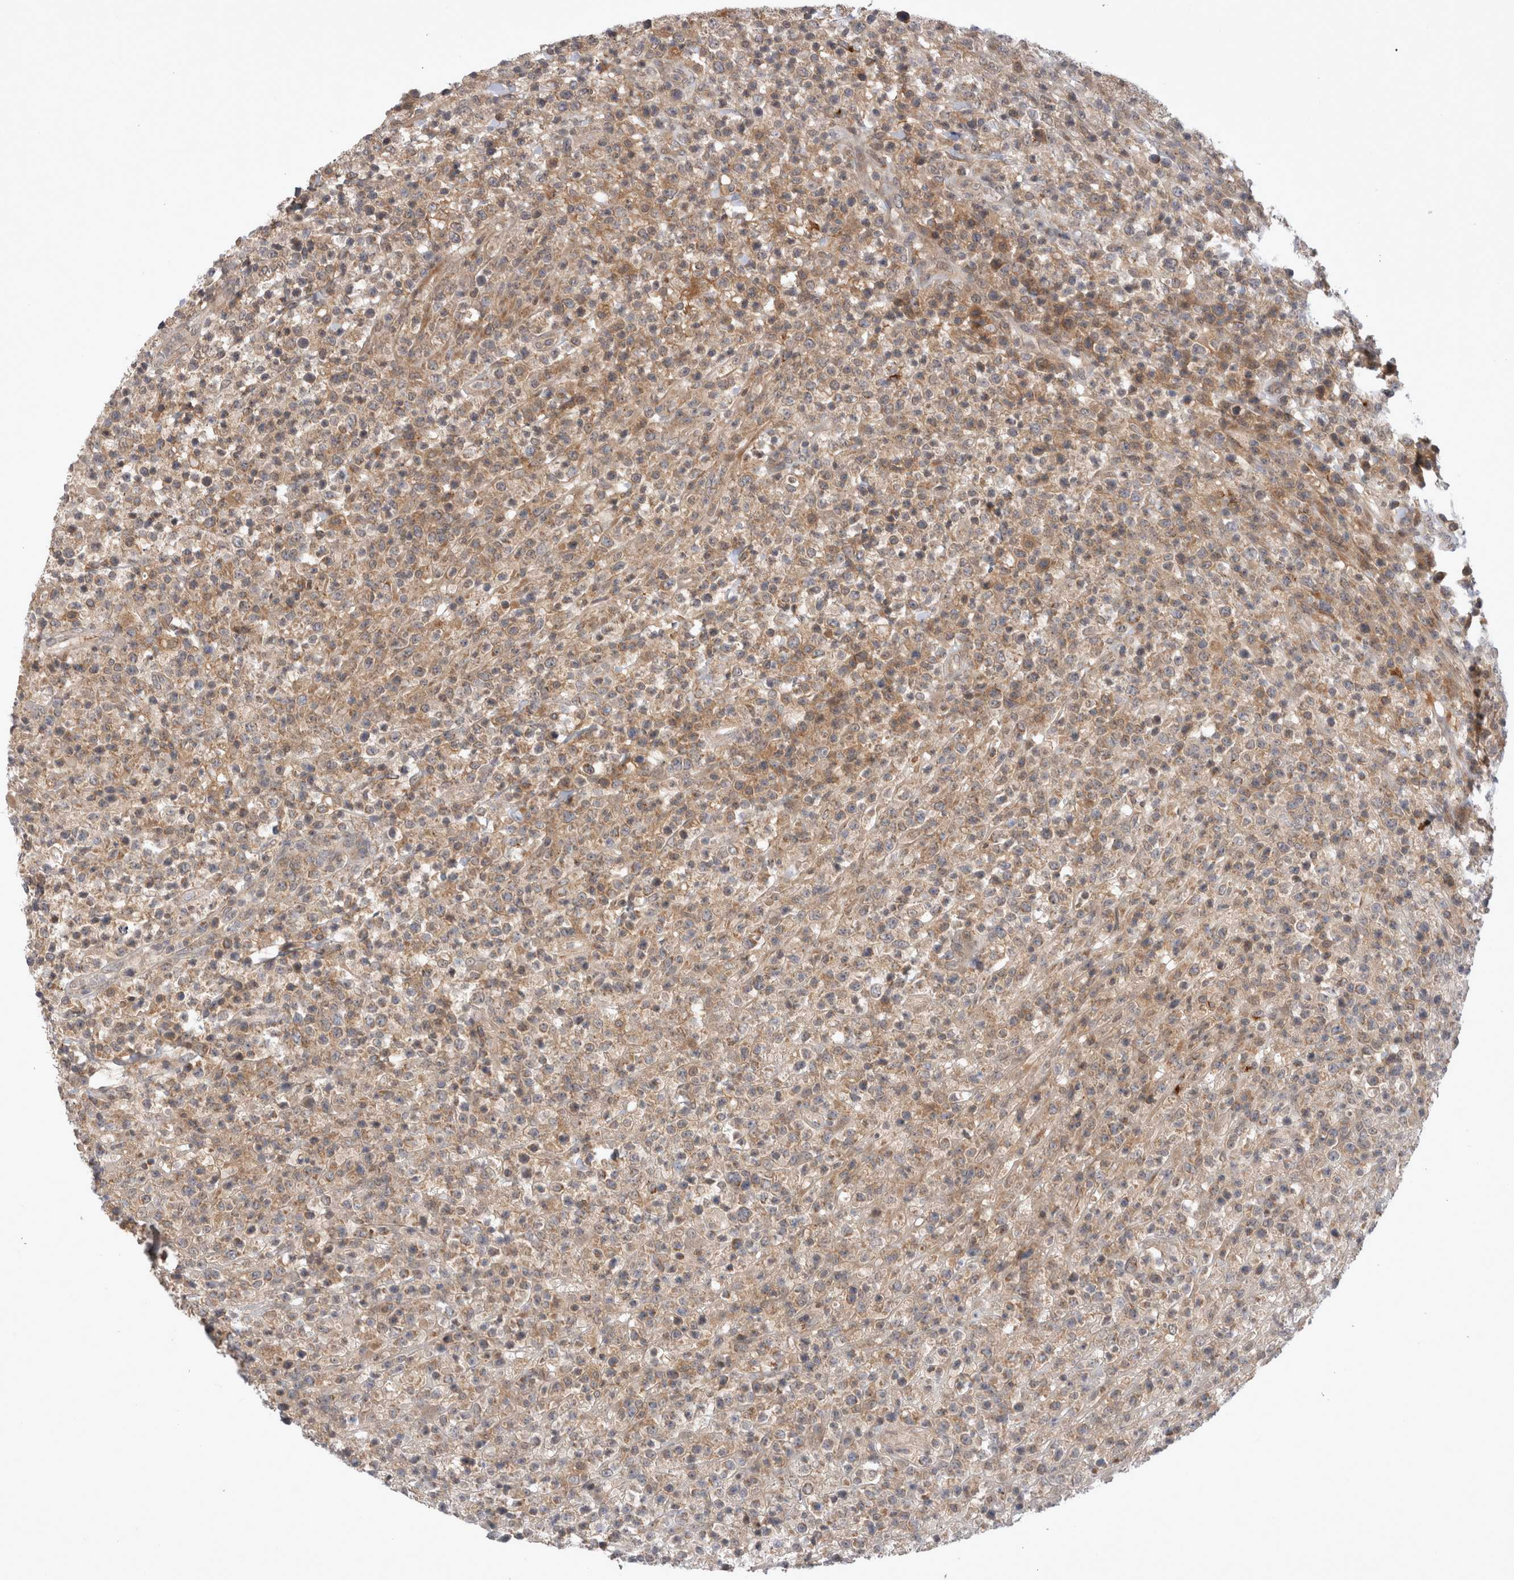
{"staining": {"intensity": "weak", "quantity": ">75%", "location": "cytoplasmic/membranous"}, "tissue": "lymphoma", "cell_type": "Tumor cells", "image_type": "cancer", "snomed": [{"axis": "morphology", "description": "Malignant lymphoma, non-Hodgkin's type, High grade"}, {"axis": "topography", "description": "Colon"}], "caption": "This is an image of IHC staining of lymphoma, which shows weak staining in the cytoplasmic/membranous of tumor cells.", "gene": "PLEKHM1", "patient": {"sex": "female", "age": 53}}